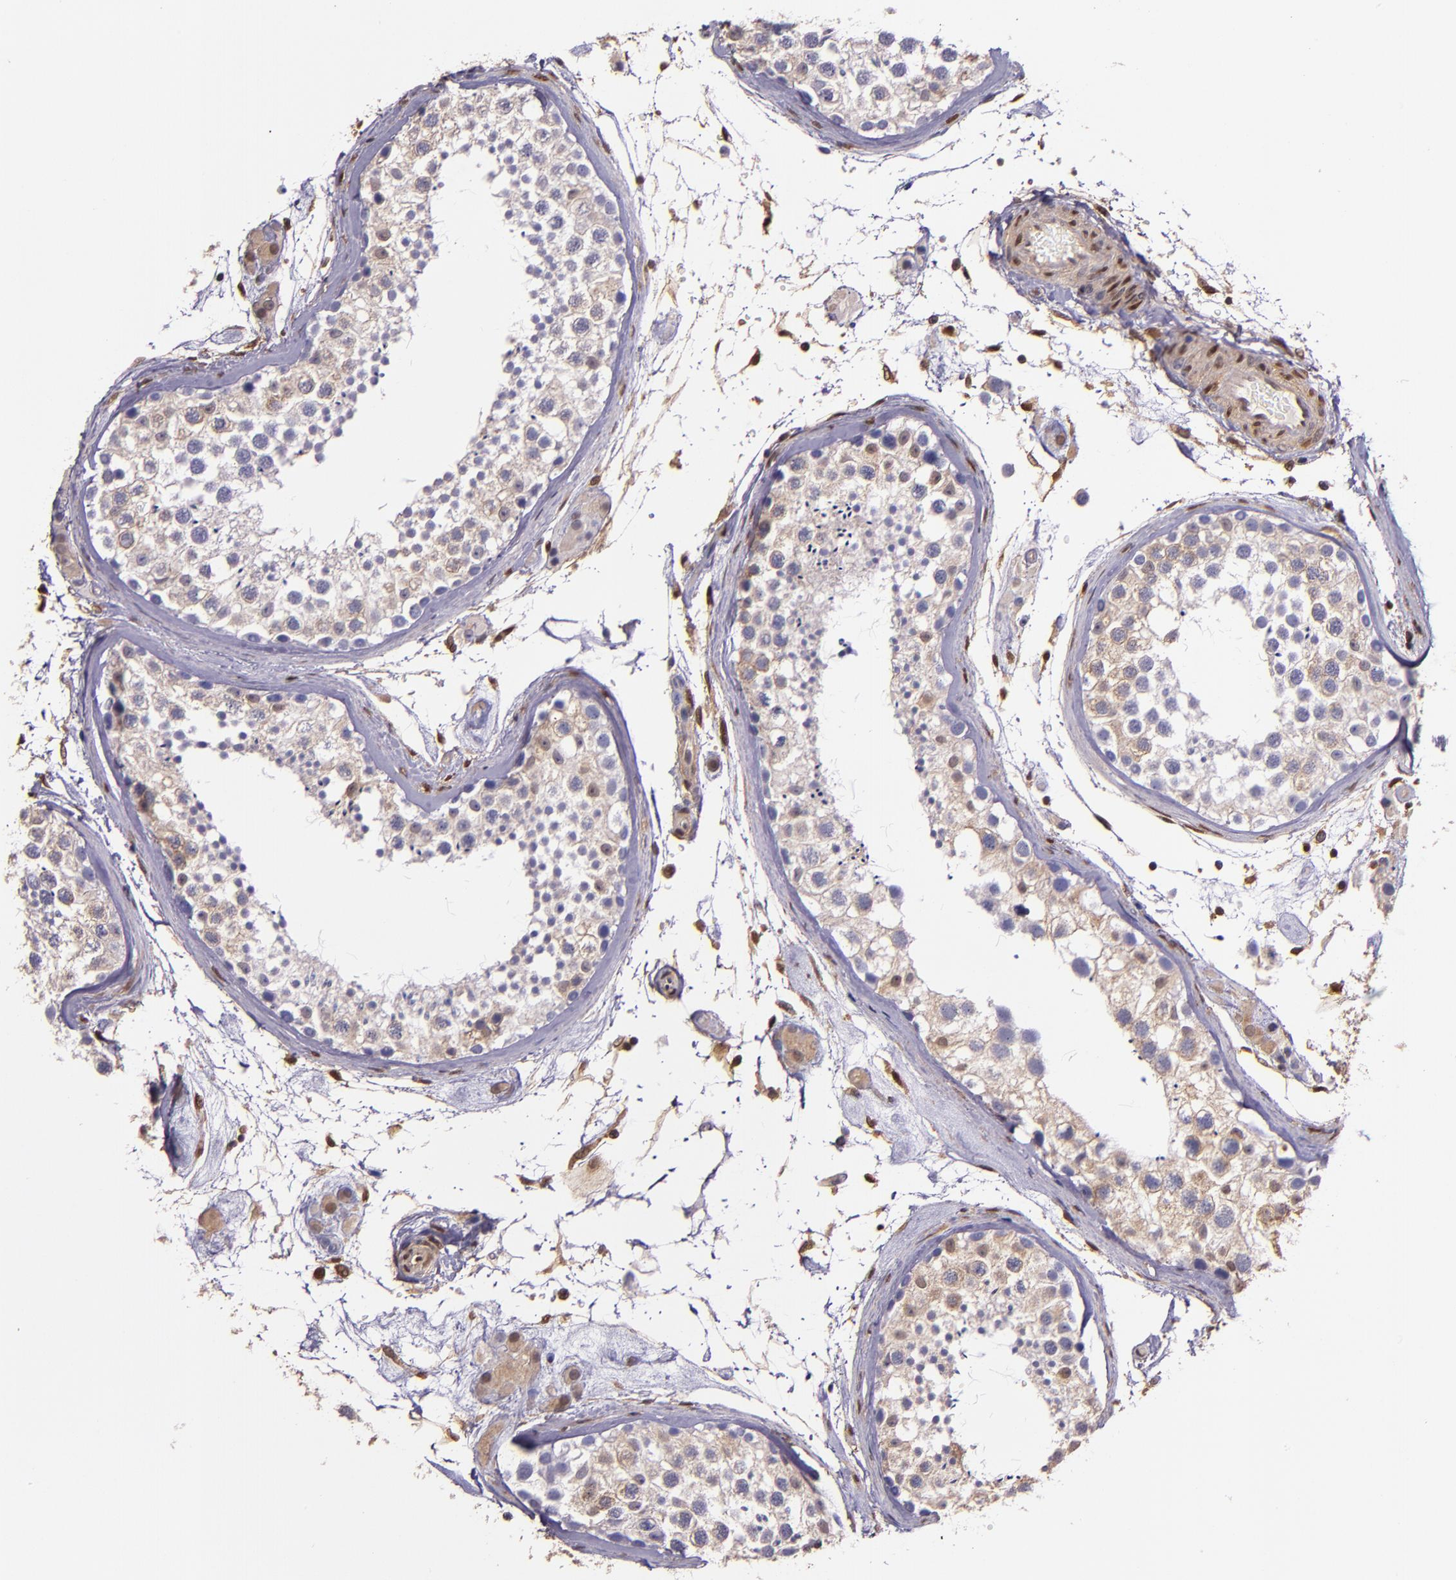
{"staining": {"intensity": "moderate", "quantity": ">75%", "location": "cytoplasmic/membranous"}, "tissue": "testis", "cell_type": "Cells in seminiferous ducts", "image_type": "normal", "snomed": [{"axis": "morphology", "description": "Normal tissue, NOS"}, {"axis": "topography", "description": "Testis"}], "caption": "Protein positivity by immunohistochemistry shows moderate cytoplasmic/membranous staining in about >75% of cells in seminiferous ducts in normal testis. The staining was performed using DAB (3,3'-diaminobenzidine) to visualize the protein expression in brown, while the nuclei were stained in blue with hematoxylin (Magnification: 20x).", "gene": "STAT6", "patient": {"sex": "male", "age": 46}}